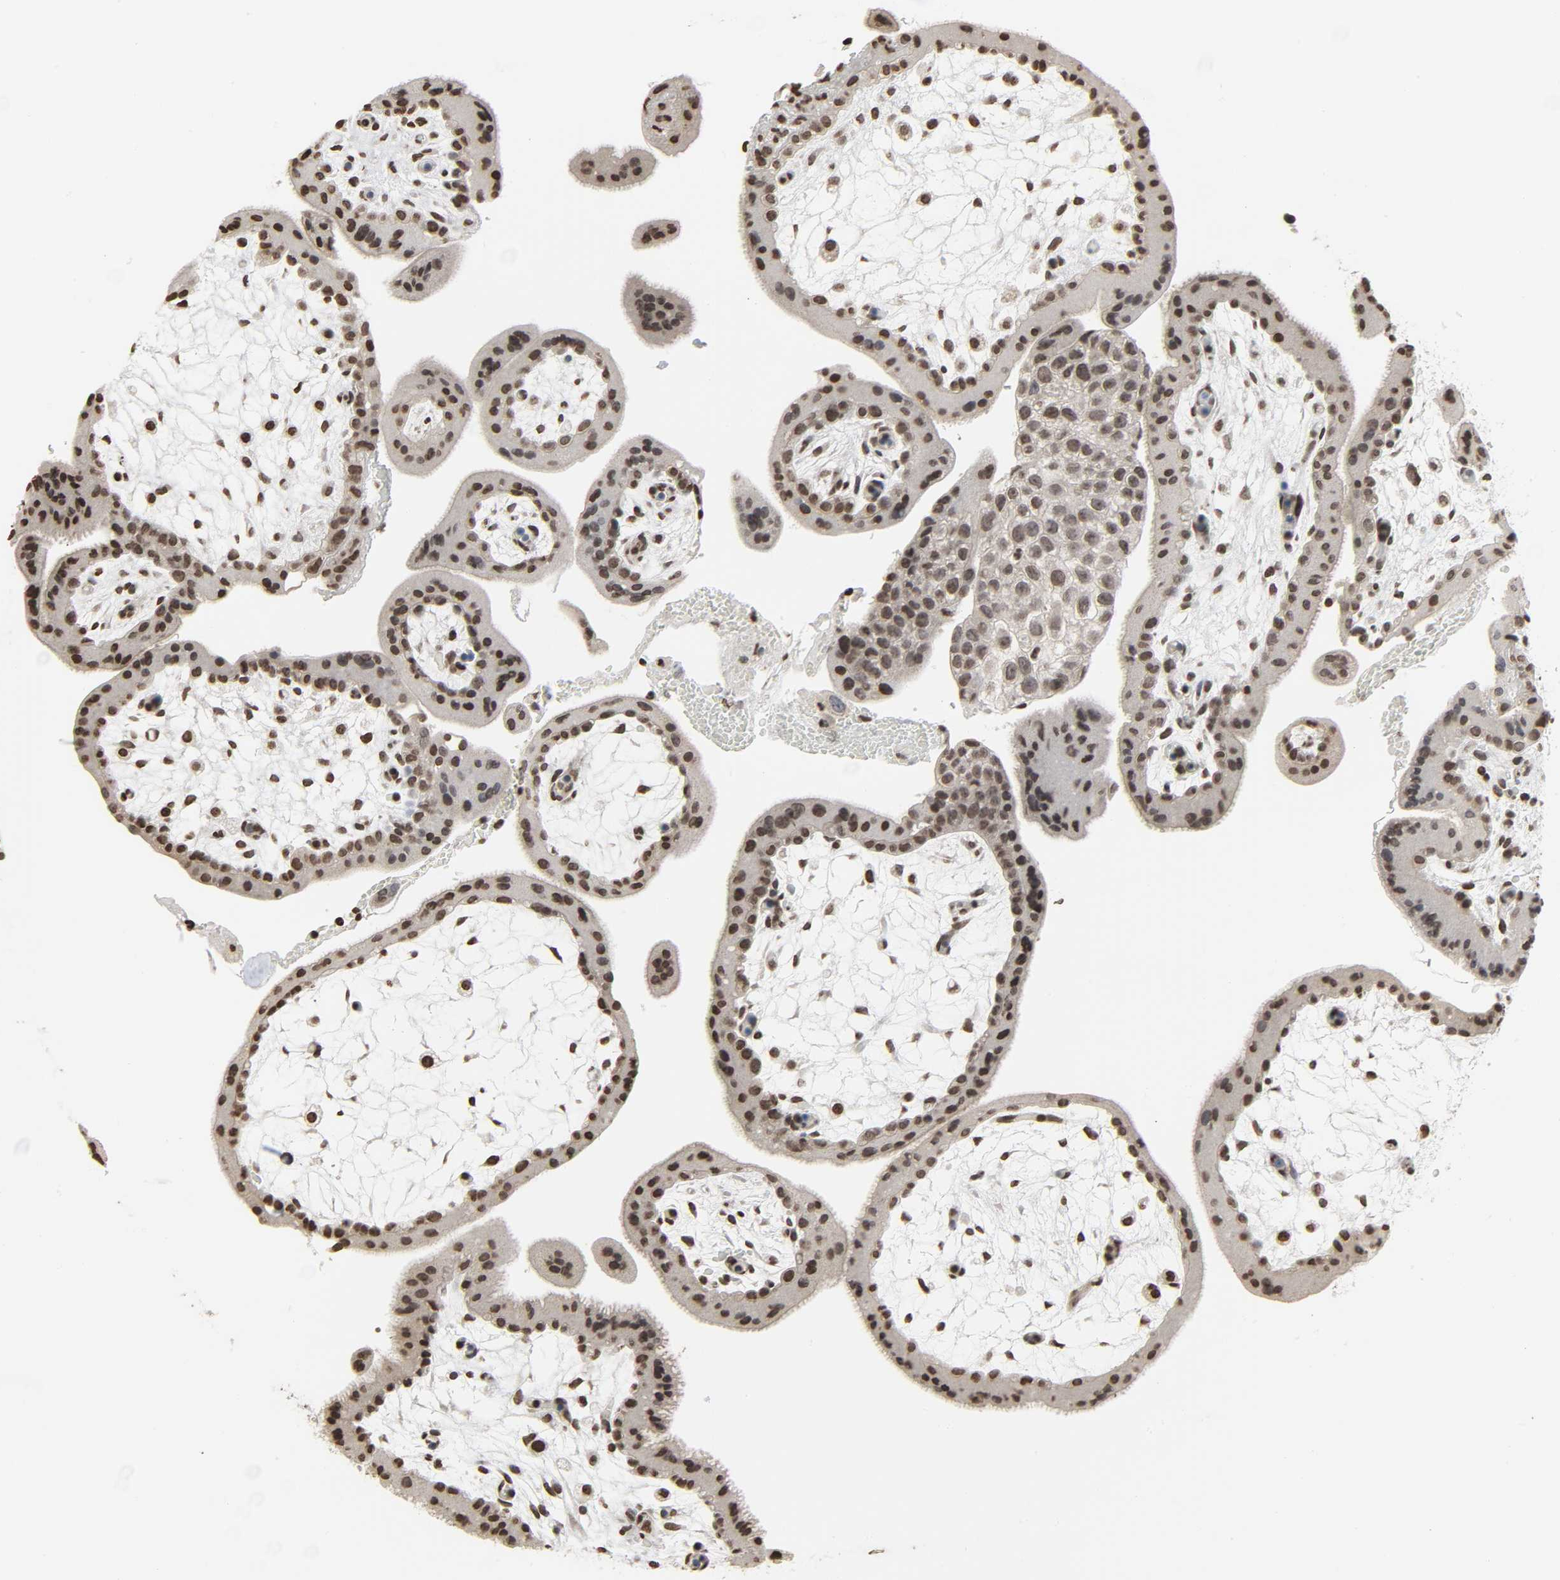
{"staining": {"intensity": "weak", "quantity": ">75%", "location": "nuclear"}, "tissue": "placenta", "cell_type": "Decidual cells", "image_type": "normal", "snomed": [{"axis": "morphology", "description": "Normal tissue, NOS"}, {"axis": "topography", "description": "Placenta"}], "caption": "Protein analysis of unremarkable placenta reveals weak nuclear staining in about >75% of decidual cells. The staining was performed using DAB (3,3'-diaminobenzidine), with brown indicating positive protein expression. Nuclei are stained blue with hematoxylin.", "gene": "ELAVL1", "patient": {"sex": "female", "age": 35}}